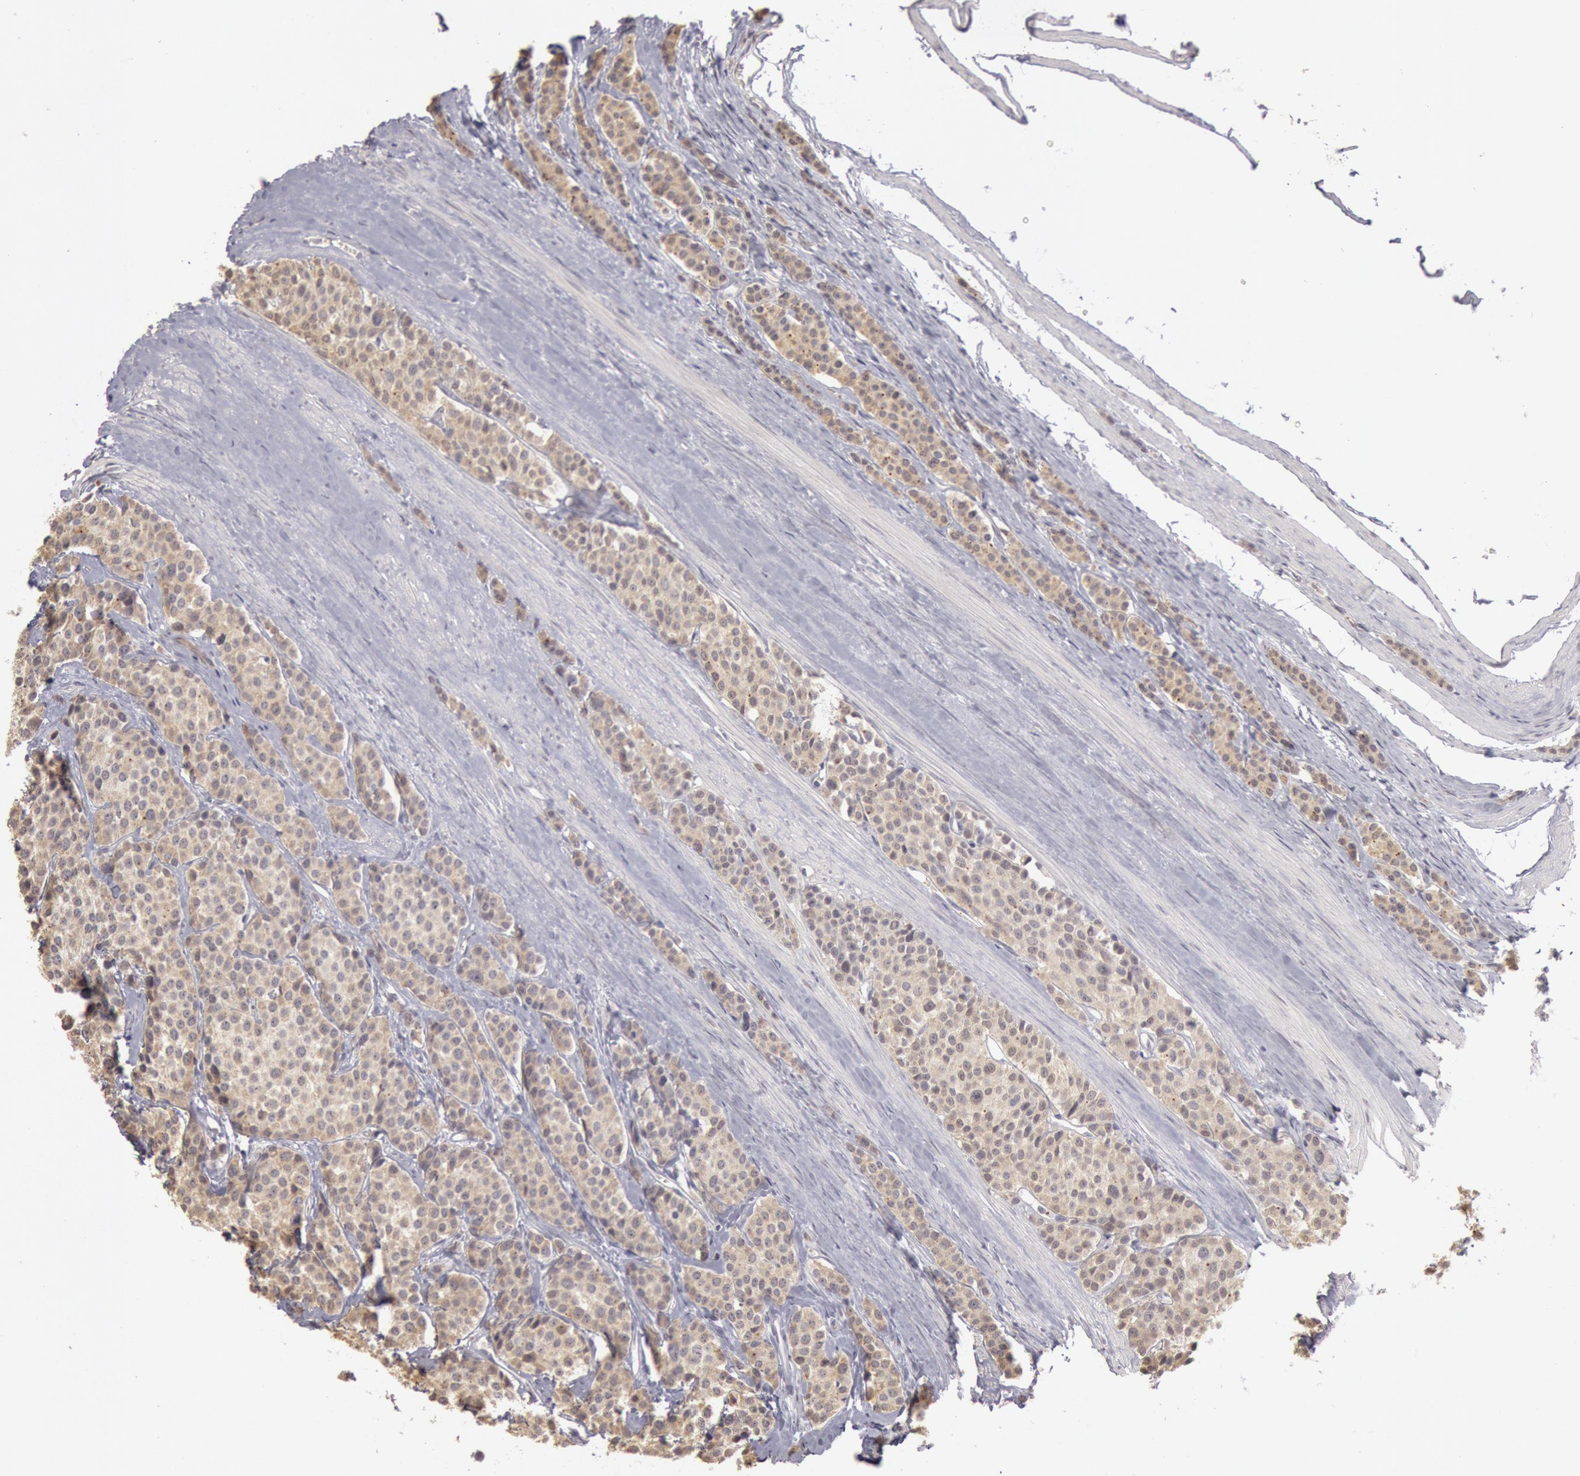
{"staining": {"intensity": "weak", "quantity": ">75%", "location": "cytoplasmic/membranous"}, "tissue": "carcinoid", "cell_type": "Tumor cells", "image_type": "cancer", "snomed": [{"axis": "morphology", "description": "Carcinoid, malignant, NOS"}, {"axis": "topography", "description": "Small intestine"}], "caption": "Carcinoid stained with a brown dye demonstrates weak cytoplasmic/membranous positive expression in approximately >75% of tumor cells.", "gene": "RIMBP3C", "patient": {"sex": "male", "age": 60}}